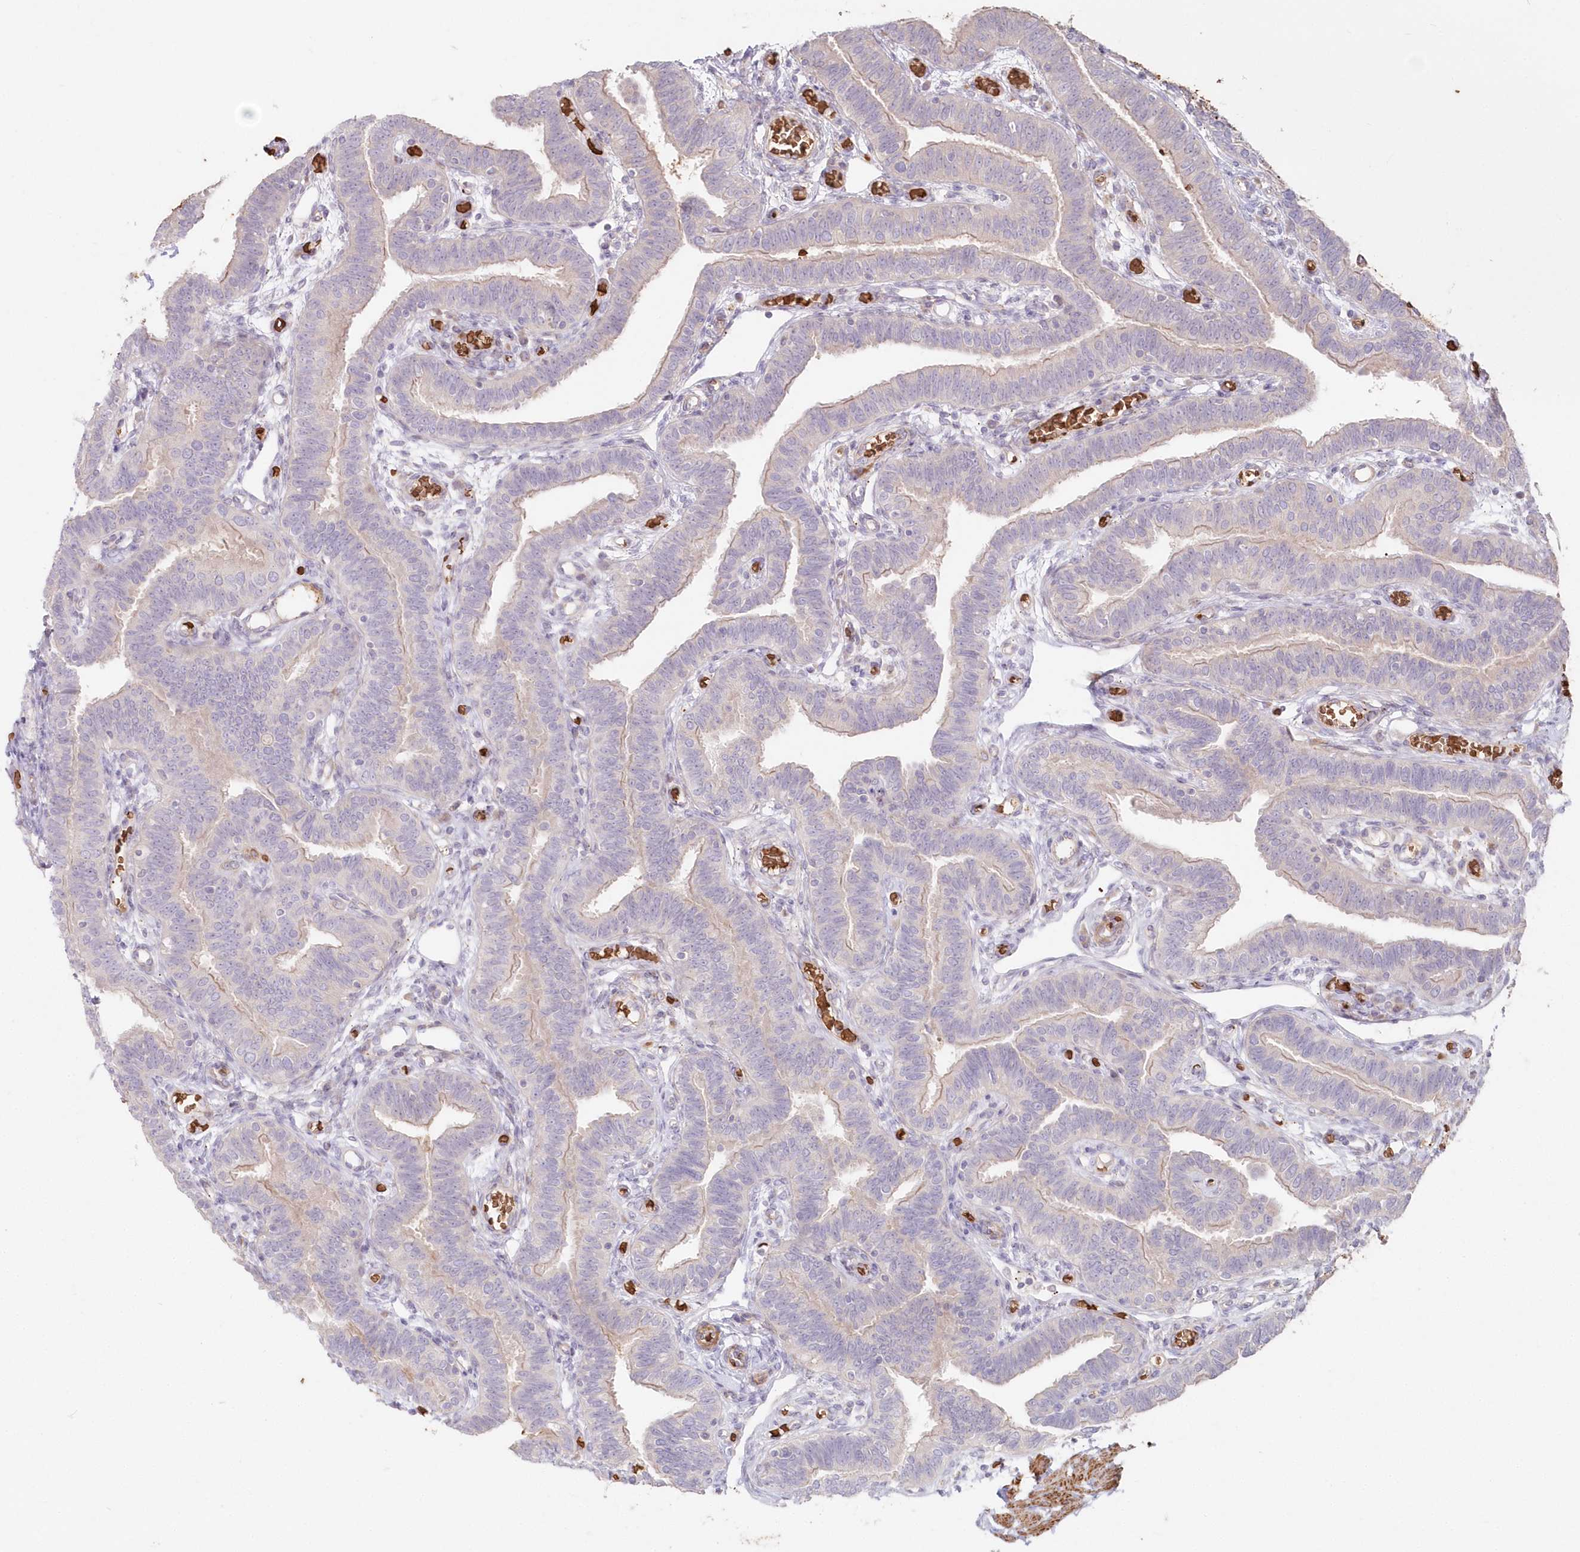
{"staining": {"intensity": "weak", "quantity": "<25%", "location": "cytoplasmic/membranous"}, "tissue": "fallopian tube", "cell_type": "Glandular cells", "image_type": "normal", "snomed": [{"axis": "morphology", "description": "Normal tissue, NOS"}, {"axis": "topography", "description": "Fallopian tube"}], "caption": "The image demonstrates no staining of glandular cells in unremarkable fallopian tube.", "gene": "SERINC1", "patient": {"sex": "female", "age": 39}}